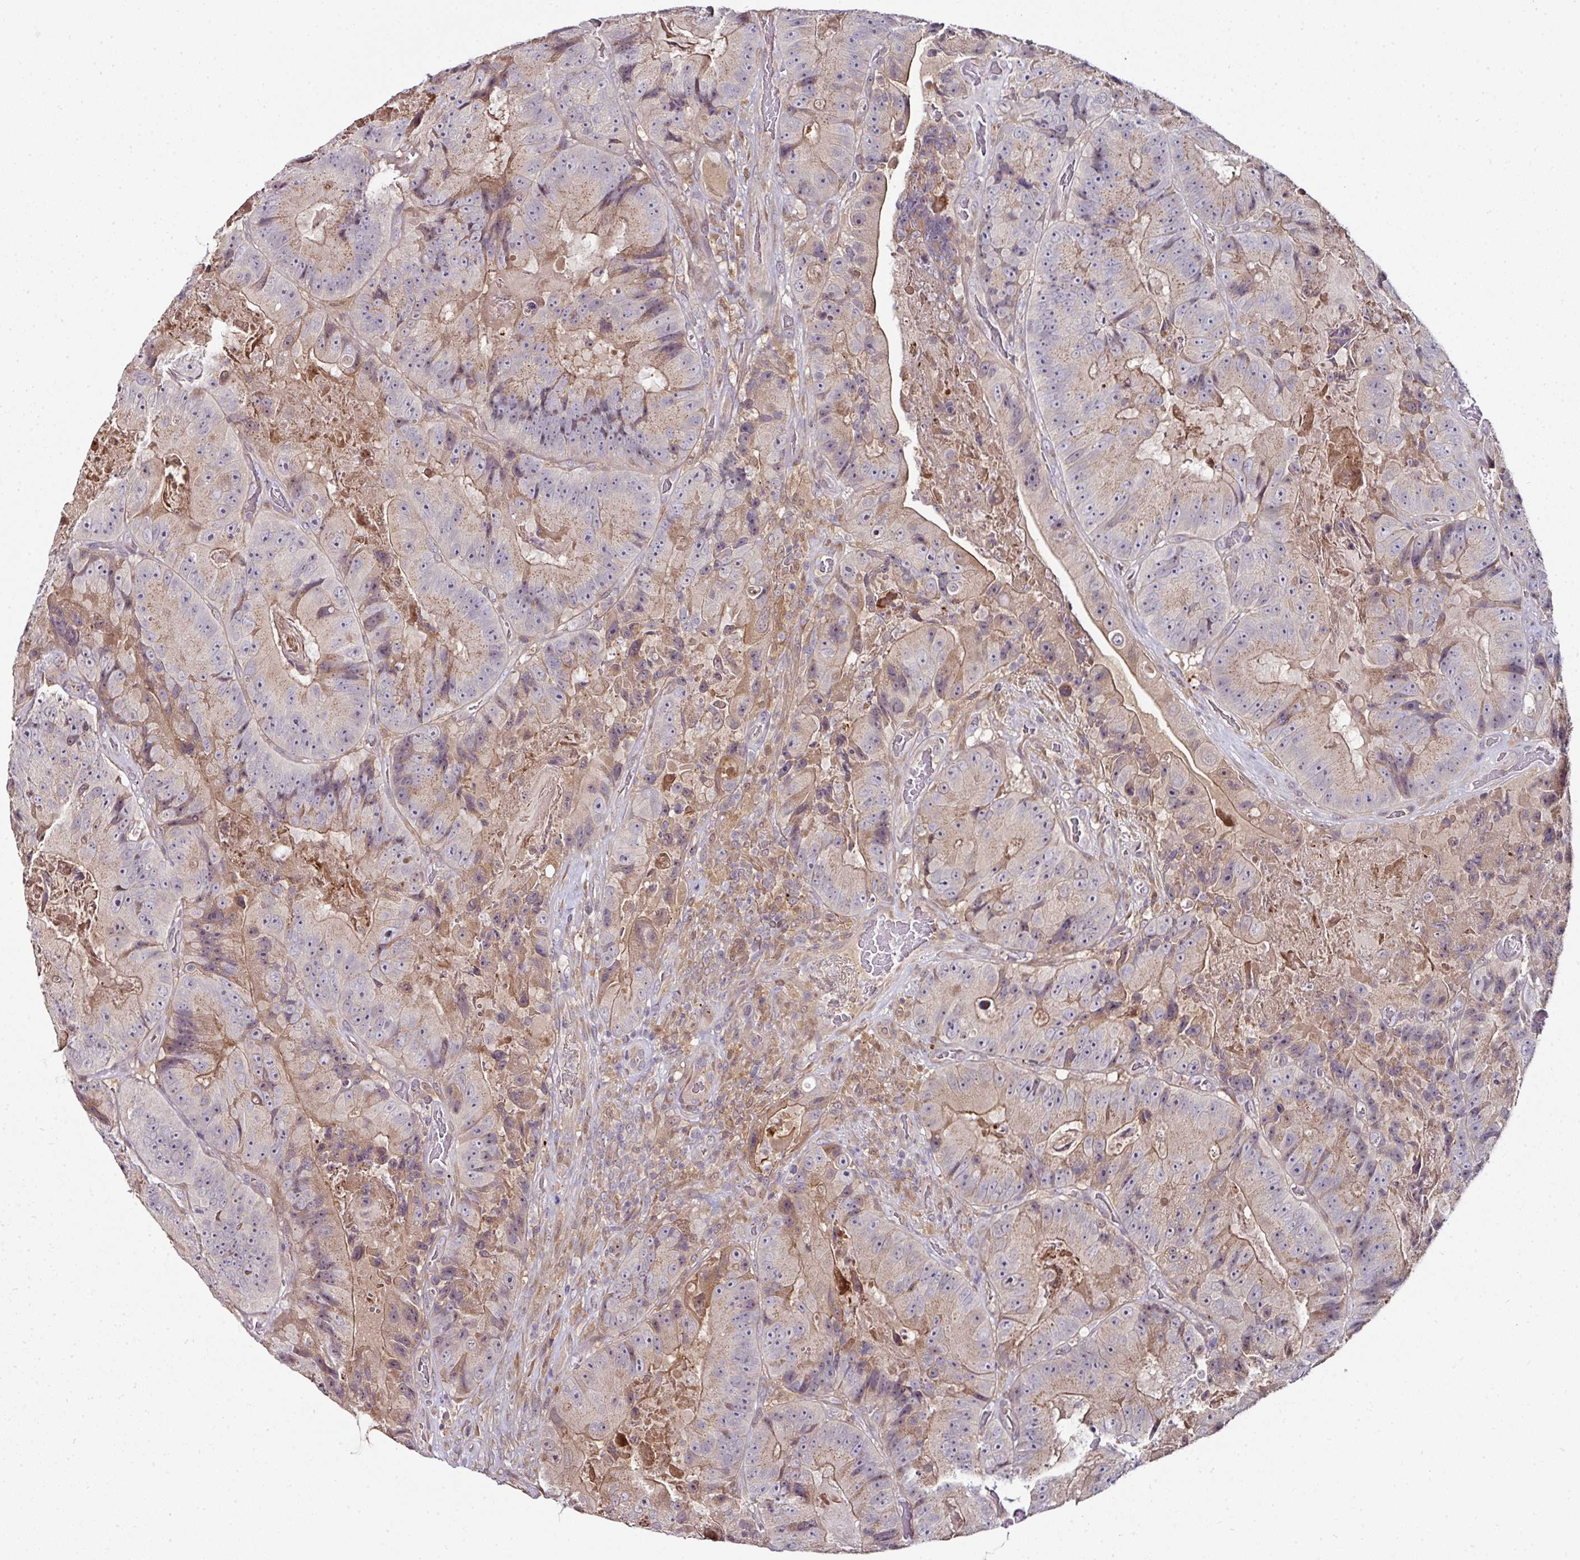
{"staining": {"intensity": "weak", "quantity": "25%-75%", "location": "cytoplasmic/membranous"}, "tissue": "colorectal cancer", "cell_type": "Tumor cells", "image_type": "cancer", "snomed": [{"axis": "morphology", "description": "Adenocarcinoma, NOS"}, {"axis": "topography", "description": "Colon"}], "caption": "Immunohistochemical staining of colorectal cancer shows weak cytoplasmic/membranous protein expression in about 25%-75% of tumor cells.", "gene": "CTDSP2", "patient": {"sex": "female", "age": 86}}